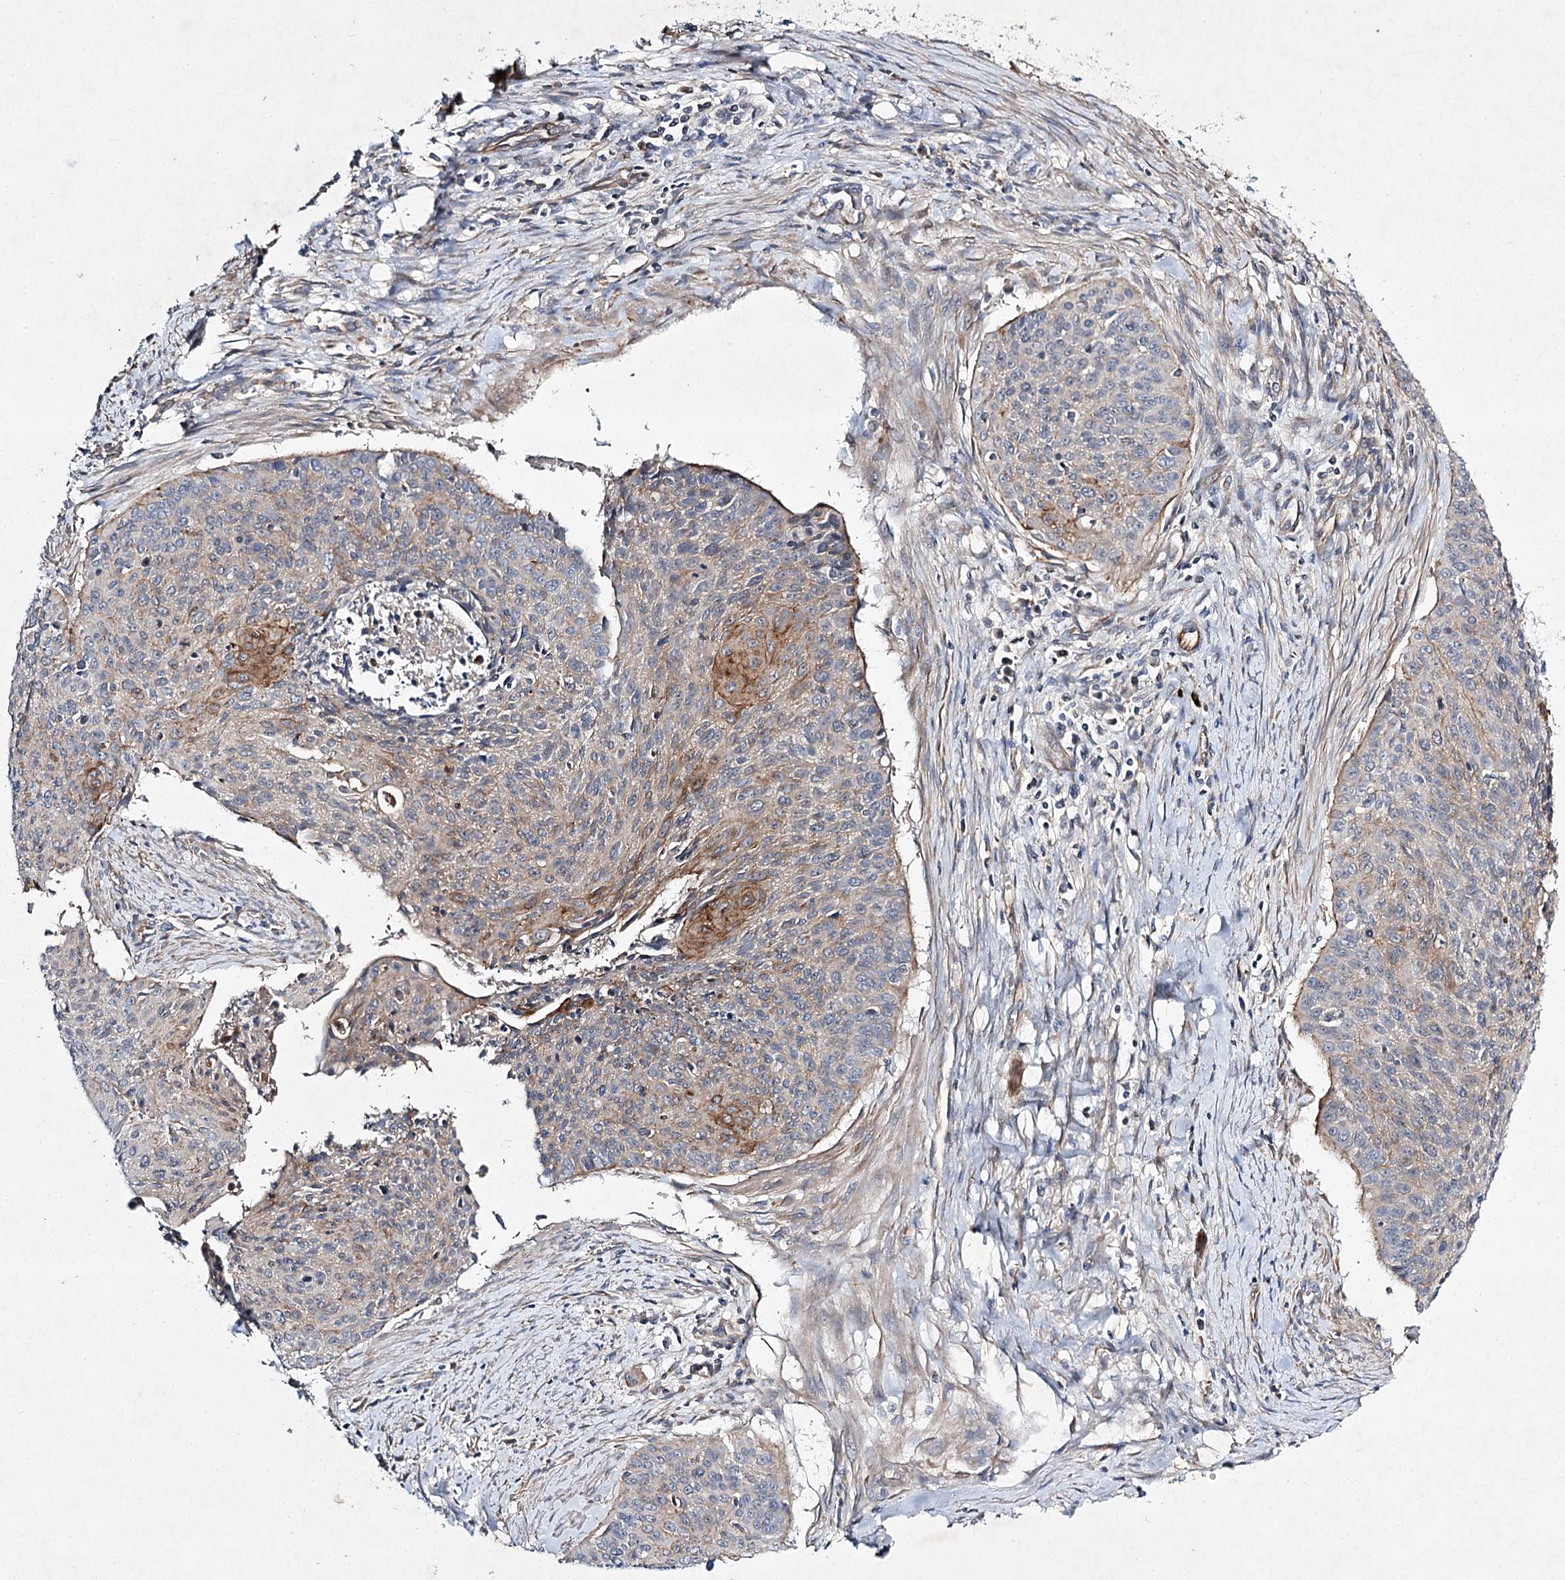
{"staining": {"intensity": "moderate", "quantity": "<25%", "location": "cytoplasmic/membranous"}, "tissue": "cervical cancer", "cell_type": "Tumor cells", "image_type": "cancer", "snomed": [{"axis": "morphology", "description": "Squamous cell carcinoma, NOS"}, {"axis": "topography", "description": "Cervix"}], "caption": "Protein expression analysis of human squamous cell carcinoma (cervical) reveals moderate cytoplasmic/membranous staining in approximately <25% of tumor cells.", "gene": "KIAA0825", "patient": {"sex": "female", "age": 55}}